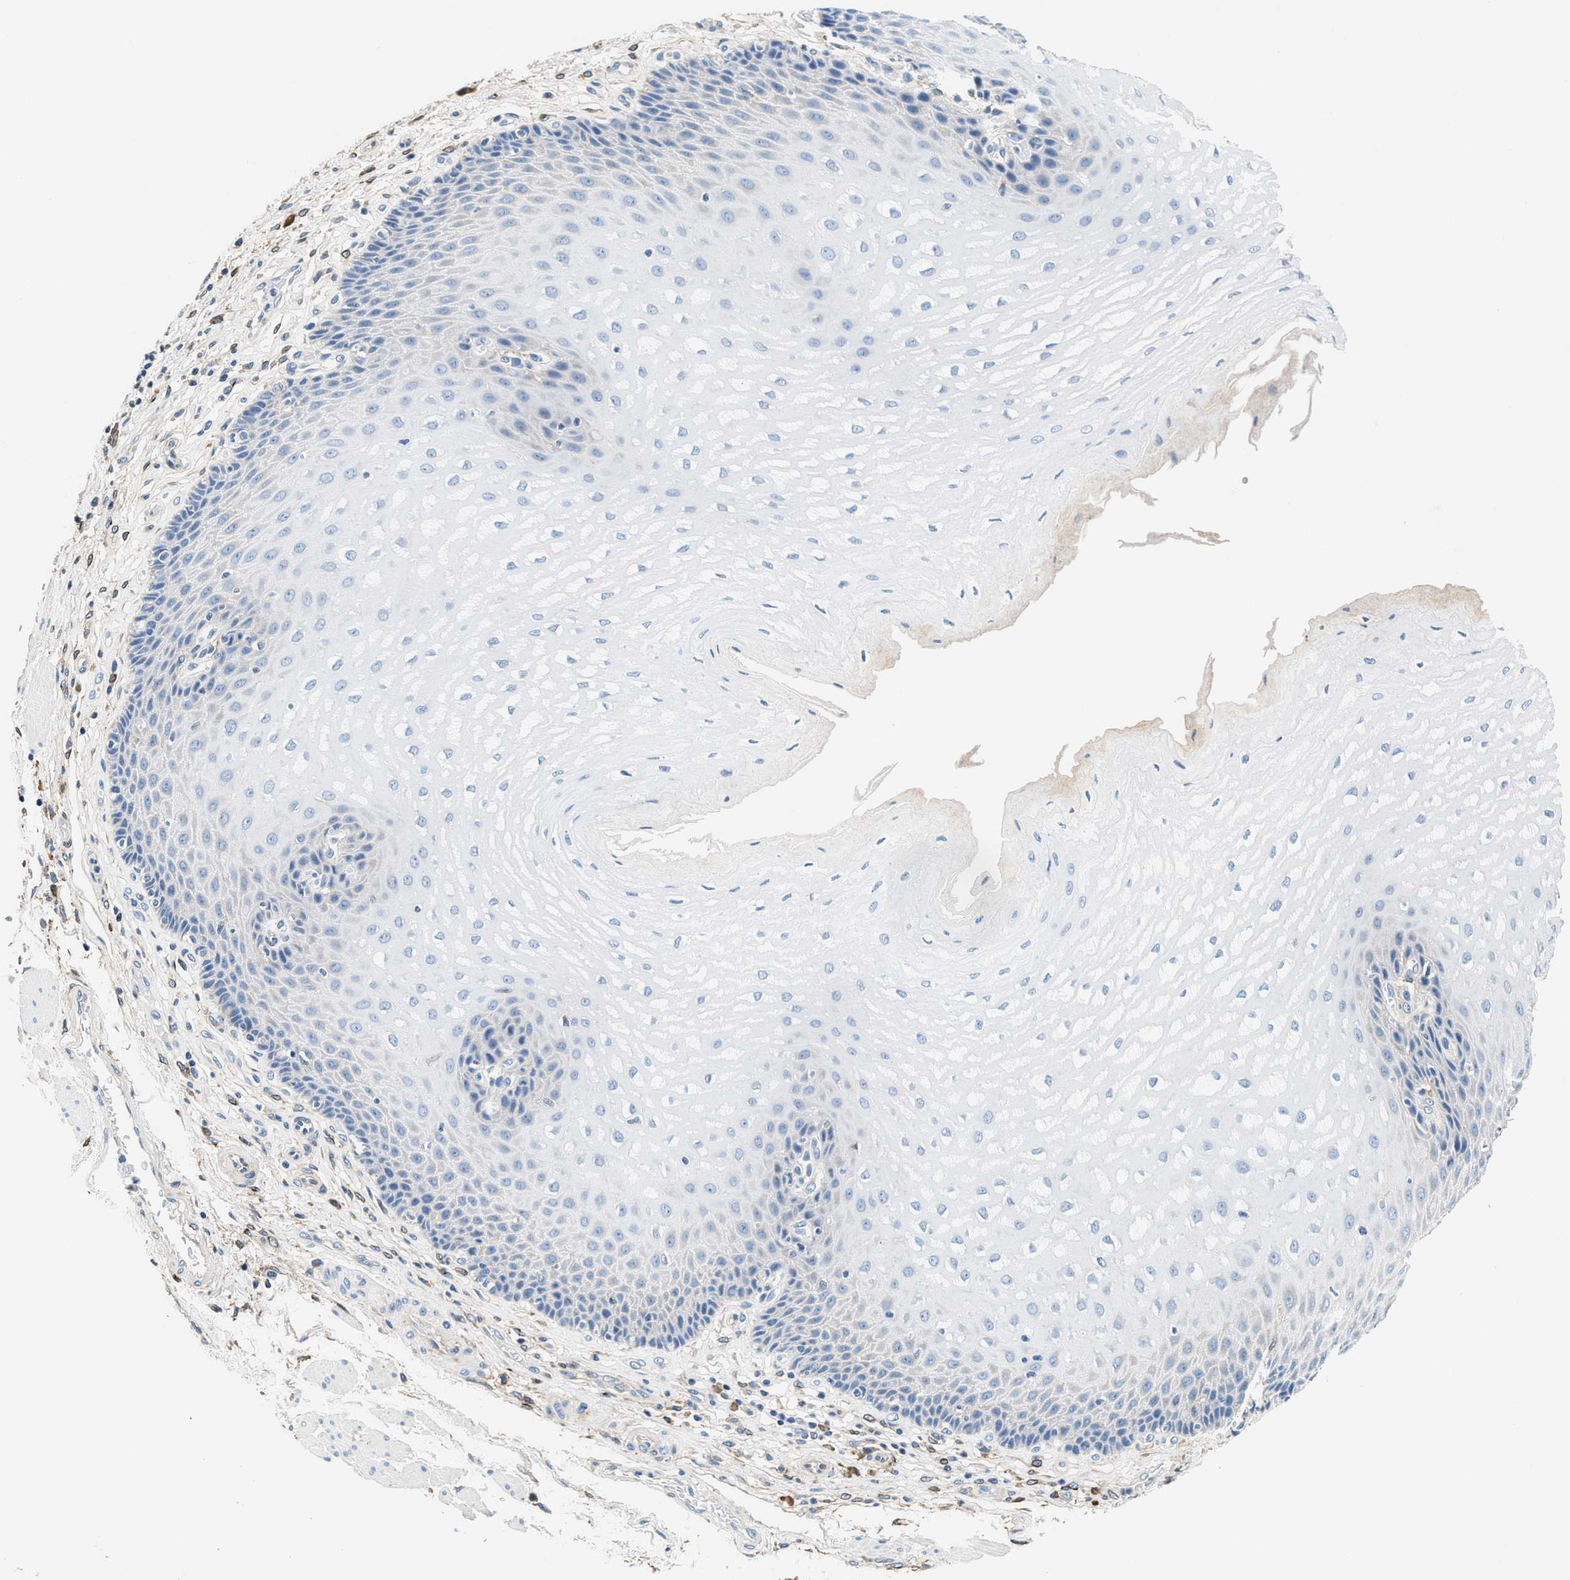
{"staining": {"intensity": "negative", "quantity": "none", "location": "none"}, "tissue": "esophagus", "cell_type": "Squamous epithelial cells", "image_type": "normal", "snomed": [{"axis": "morphology", "description": "Normal tissue, NOS"}, {"axis": "topography", "description": "Esophagus"}], "caption": "An image of human esophagus is negative for staining in squamous epithelial cells. (Stains: DAB immunohistochemistry with hematoxylin counter stain, Microscopy: brightfield microscopy at high magnification).", "gene": "SLFN11", "patient": {"sex": "male", "age": 54}}